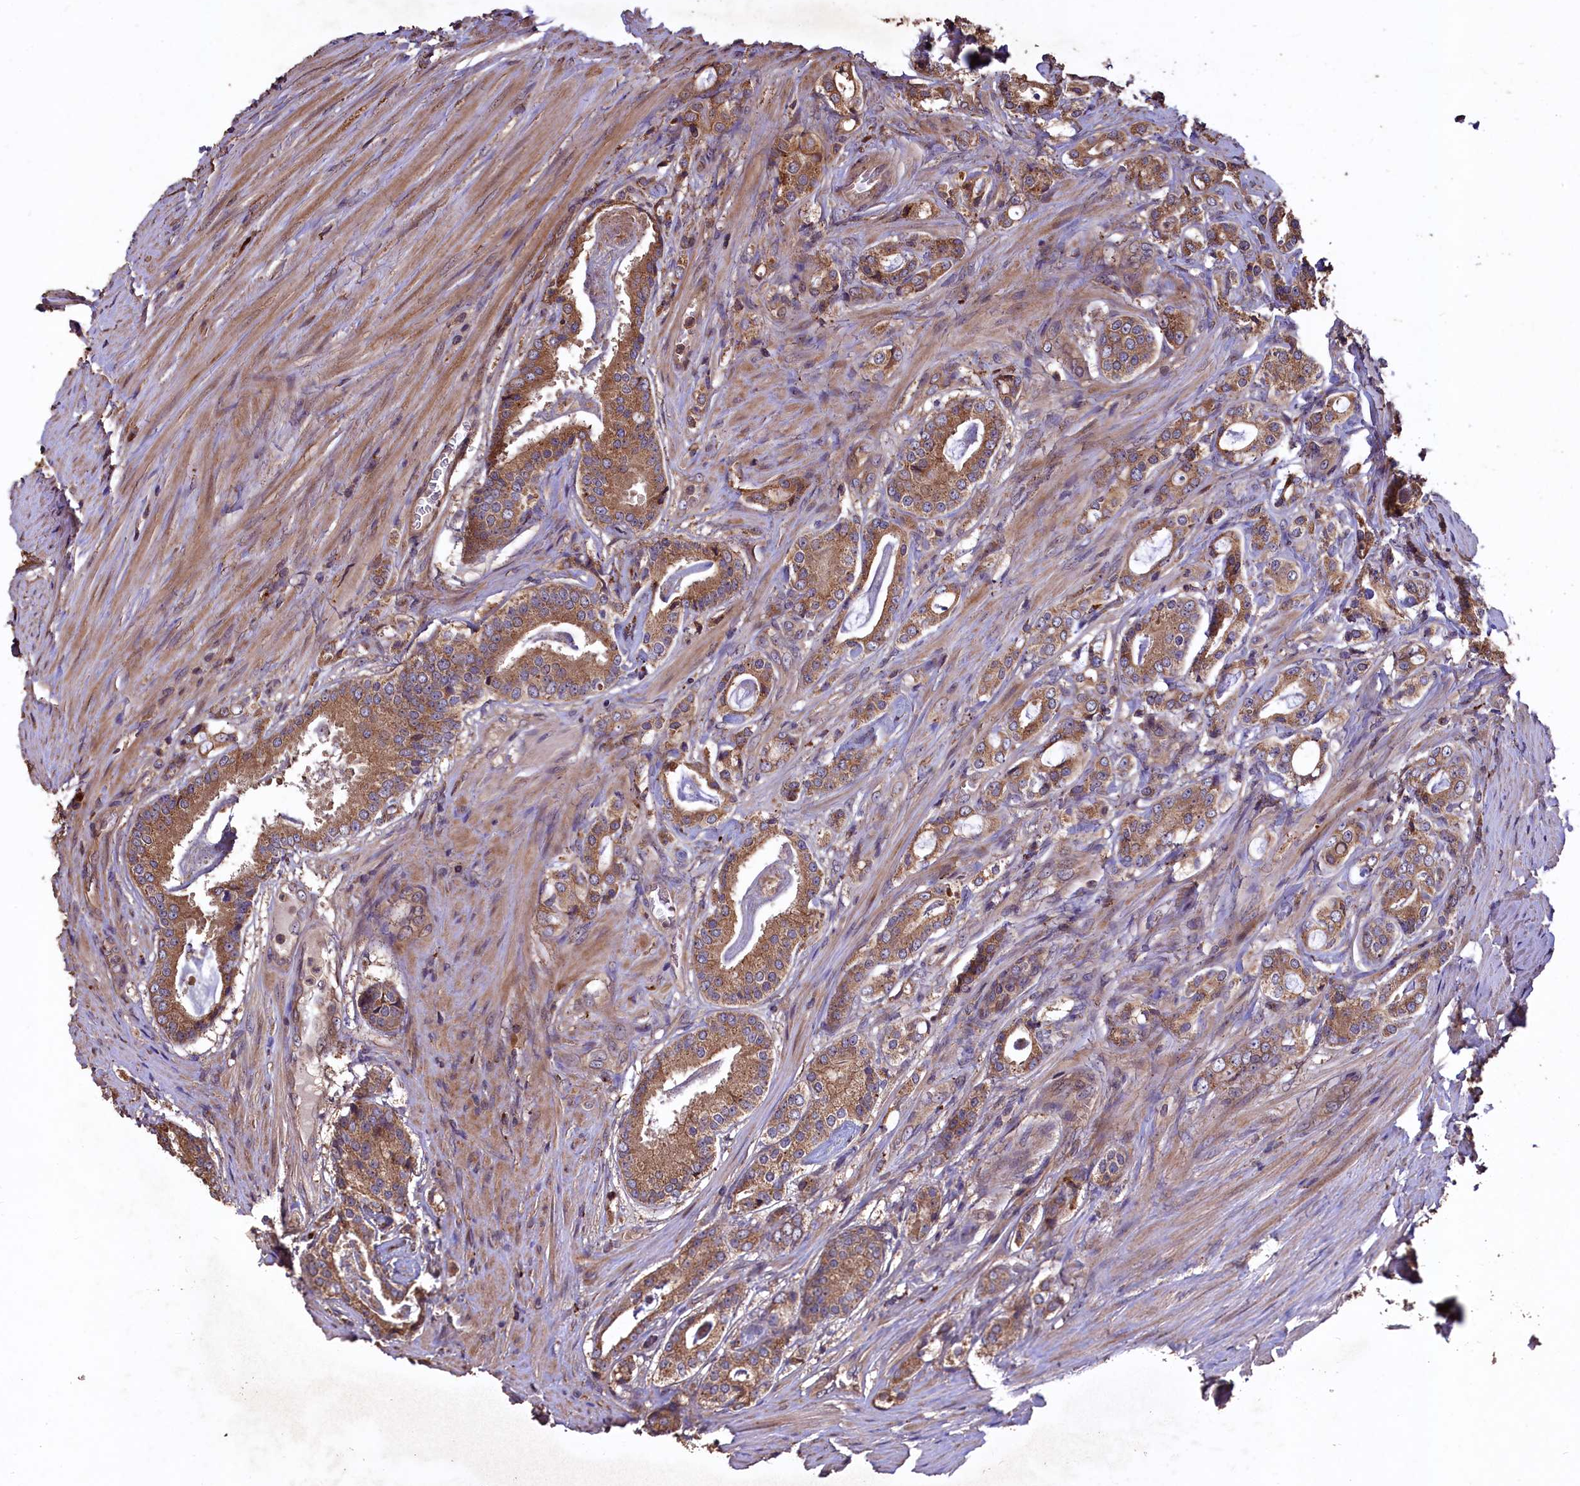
{"staining": {"intensity": "moderate", "quantity": ">75%", "location": "cytoplasmic/membranous"}, "tissue": "prostate cancer", "cell_type": "Tumor cells", "image_type": "cancer", "snomed": [{"axis": "morphology", "description": "Adenocarcinoma, High grade"}, {"axis": "topography", "description": "Prostate"}], "caption": "Prostate cancer (adenocarcinoma (high-grade)) was stained to show a protein in brown. There is medium levels of moderate cytoplasmic/membranous staining in about >75% of tumor cells.", "gene": "TMEM98", "patient": {"sex": "male", "age": 63}}